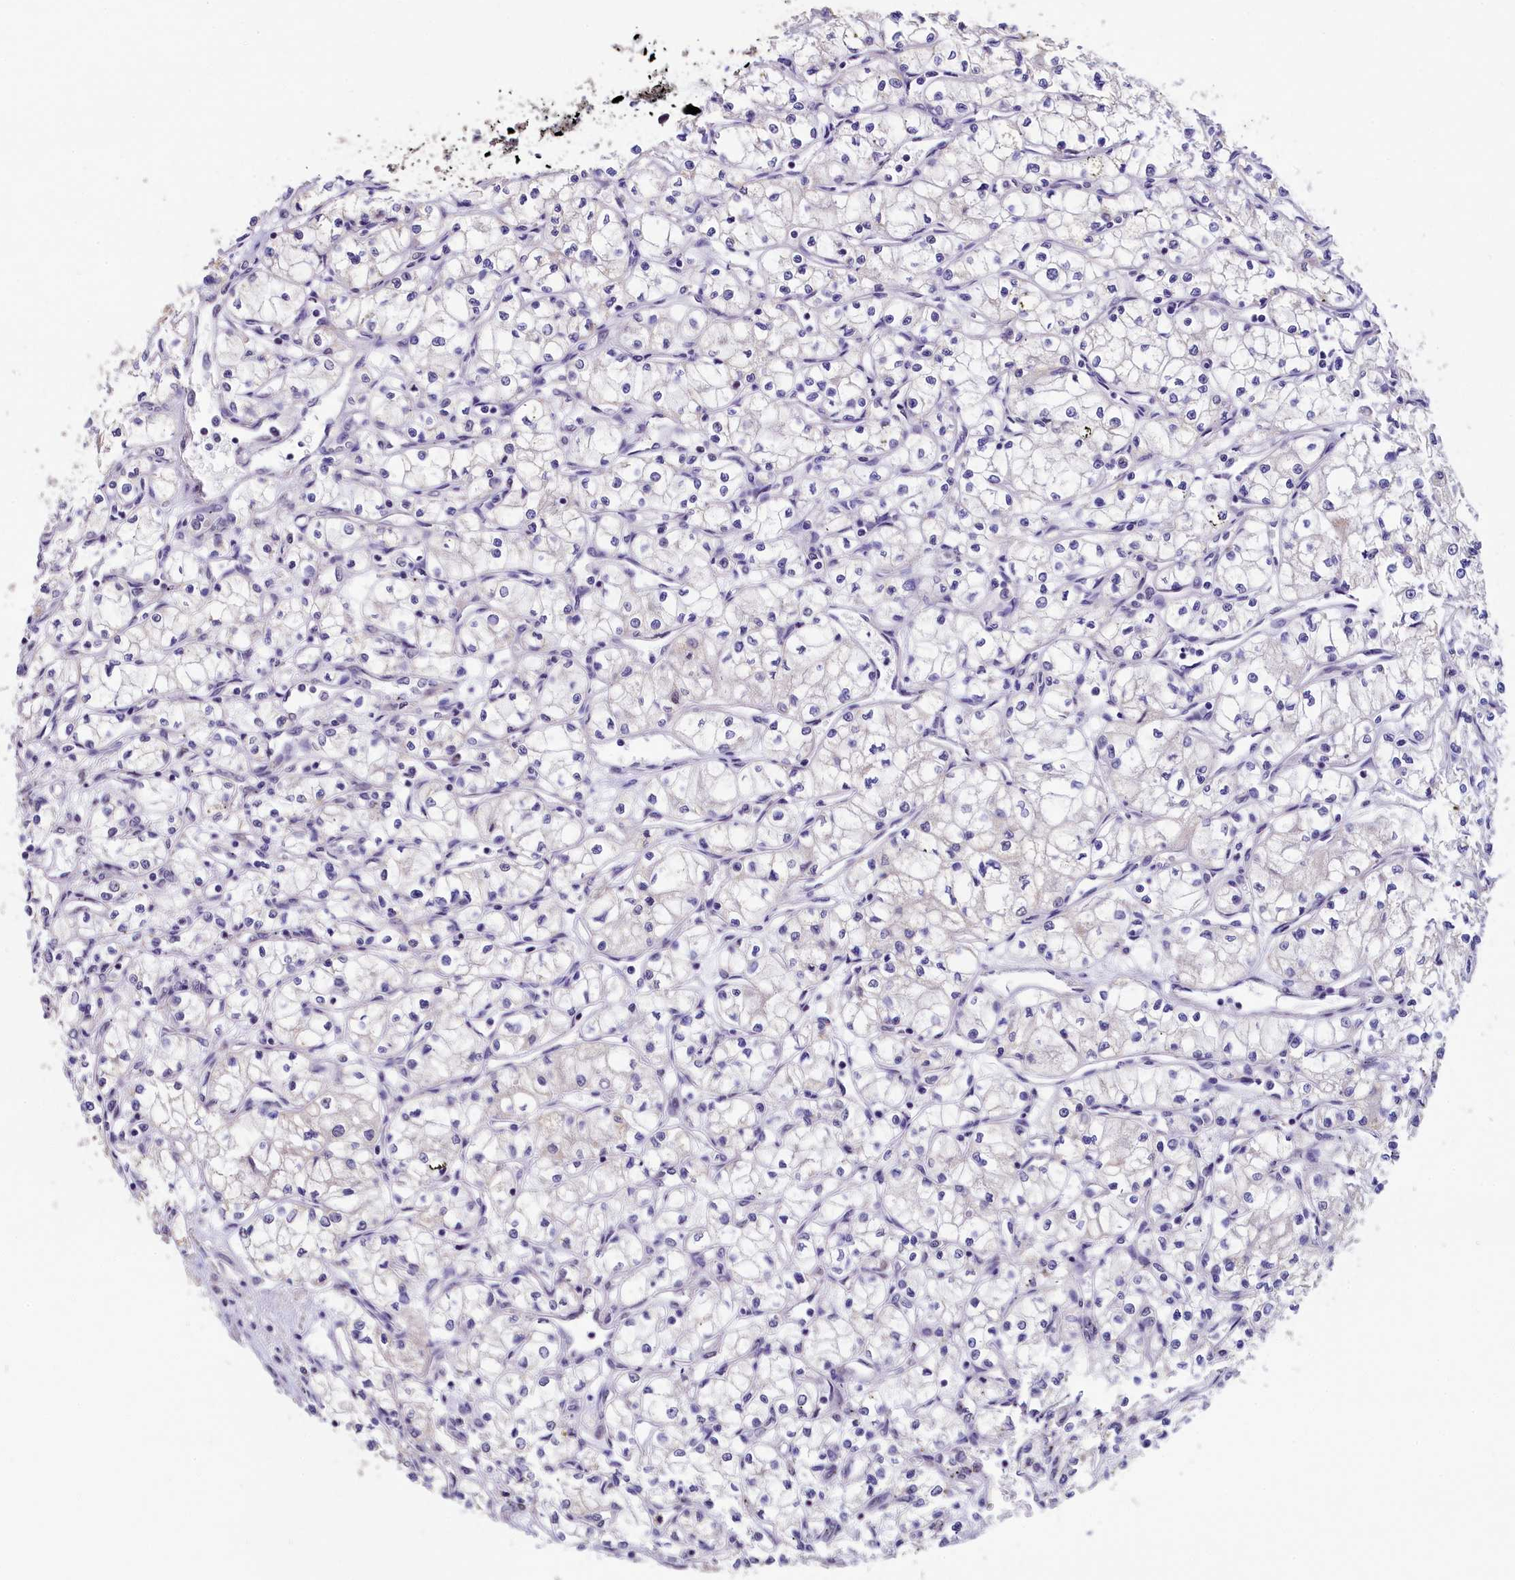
{"staining": {"intensity": "negative", "quantity": "none", "location": "none"}, "tissue": "renal cancer", "cell_type": "Tumor cells", "image_type": "cancer", "snomed": [{"axis": "morphology", "description": "Adenocarcinoma, NOS"}, {"axis": "topography", "description": "Kidney"}], "caption": "A histopathology image of adenocarcinoma (renal) stained for a protein exhibits no brown staining in tumor cells. (Stains: DAB (3,3'-diaminobenzidine) immunohistochemistry (IHC) with hematoxylin counter stain, Microscopy: brightfield microscopy at high magnification).", "gene": "HECTD4", "patient": {"sex": "male", "age": 59}}